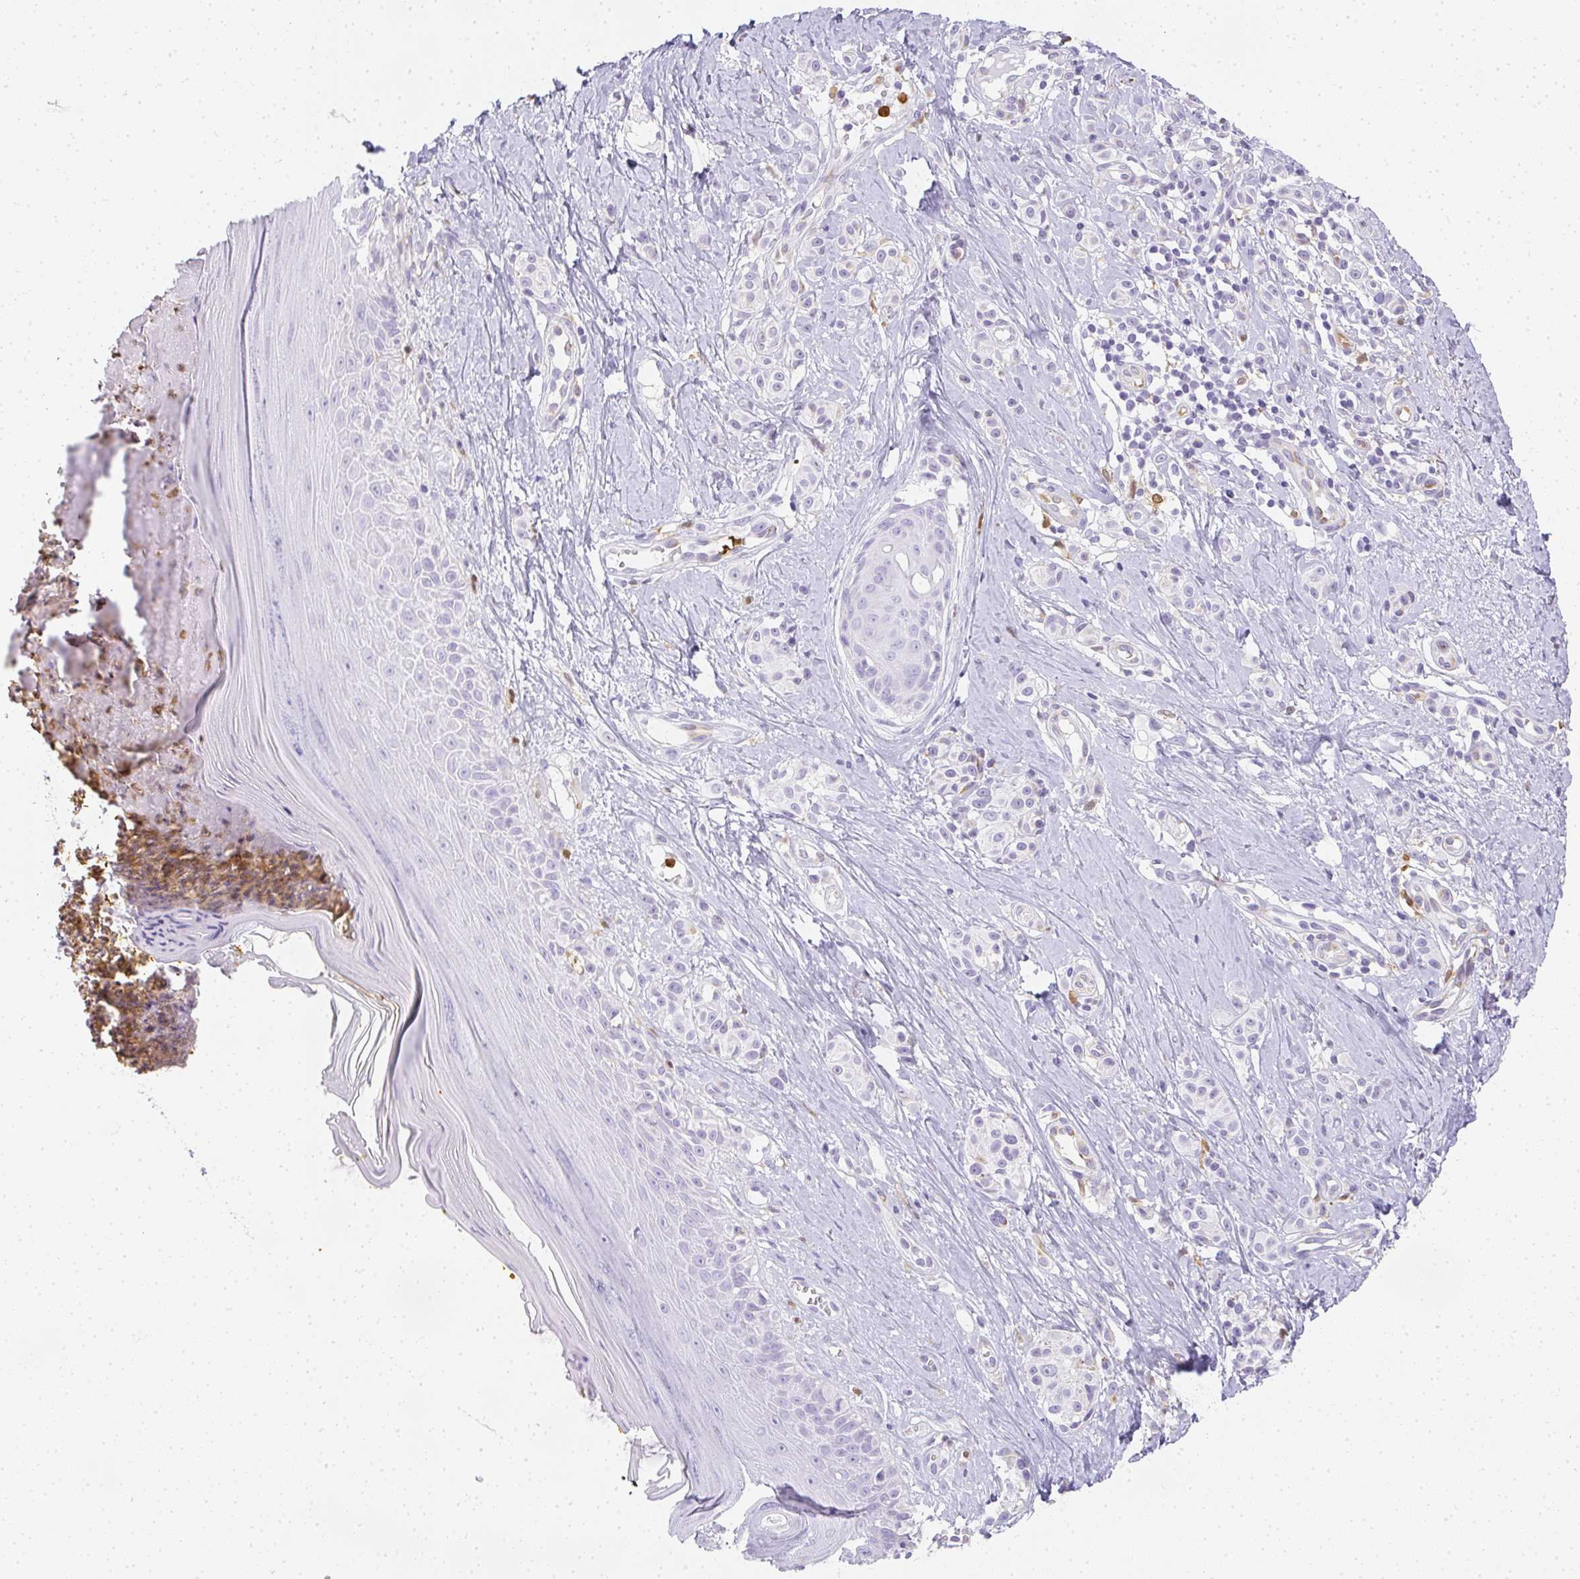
{"staining": {"intensity": "negative", "quantity": "none", "location": "none"}, "tissue": "melanoma", "cell_type": "Tumor cells", "image_type": "cancer", "snomed": [{"axis": "morphology", "description": "Malignant melanoma, NOS"}, {"axis": "topography", "description": "Skin"}], "caption": "DAB immunohistochemical staining of human melanoma exhibits no significant positivity in tumor cells.", "gene": "HK3", "patient": {"sex": "male", "age": 74}}